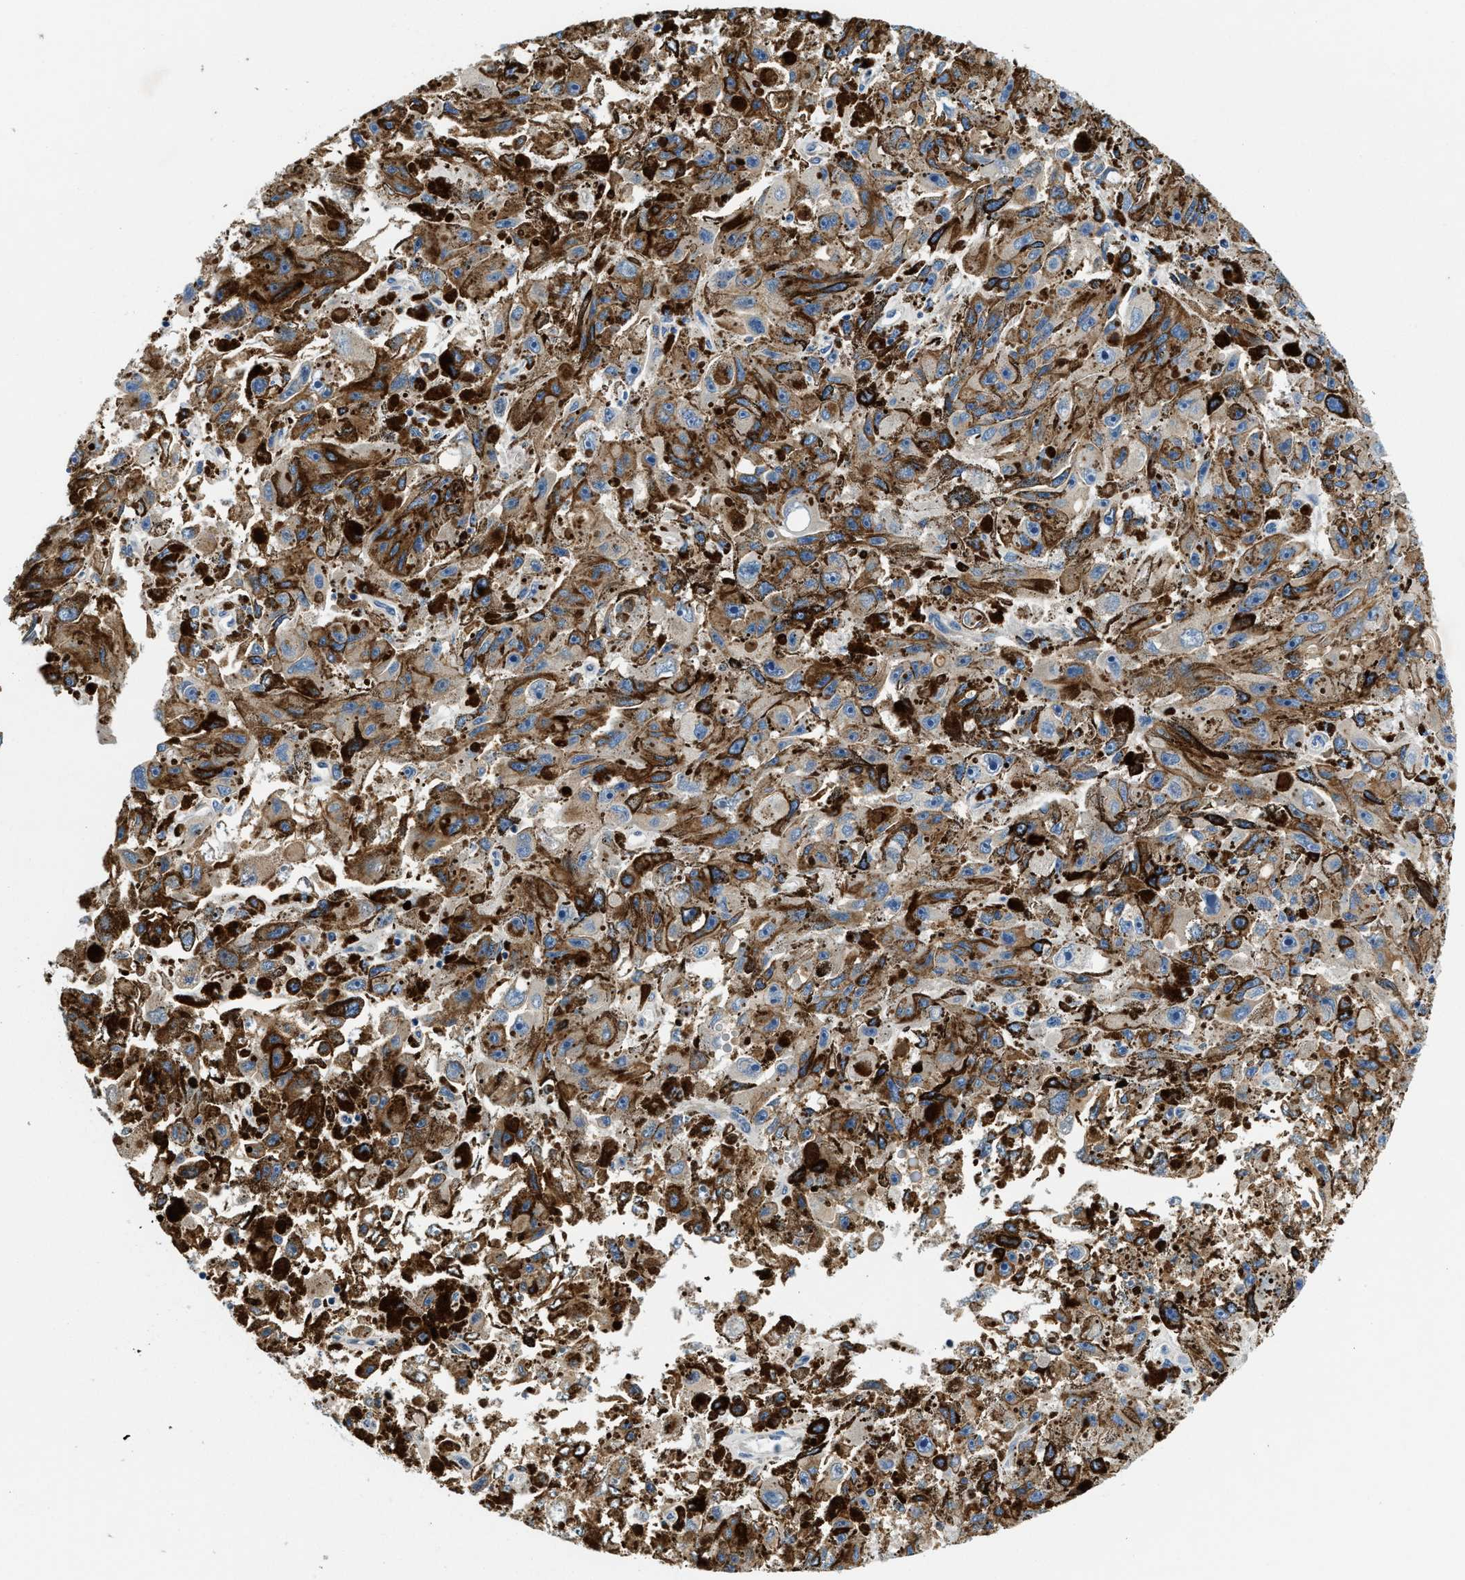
{"staining": {"intensity": "weak", "quantity": ">75%", "location": "cytoplasmic/membranous"}, "tissue": "melanoma", "cell_type": "Tumor cells", "image_type": "cancer", "snomed": [{"axis": "morphology", "description": "Malignant melanoma, NOS"}, {"axis": "topography", "description": "Skin"}], "caption": "Human melanoma stained for a protein (brown) reveals weak cytoplasmic/membranous positive expression in approximately >75% of tumor cells.", "gene": "IKBKE", "patient": {"sex": "female", "age": 104}}